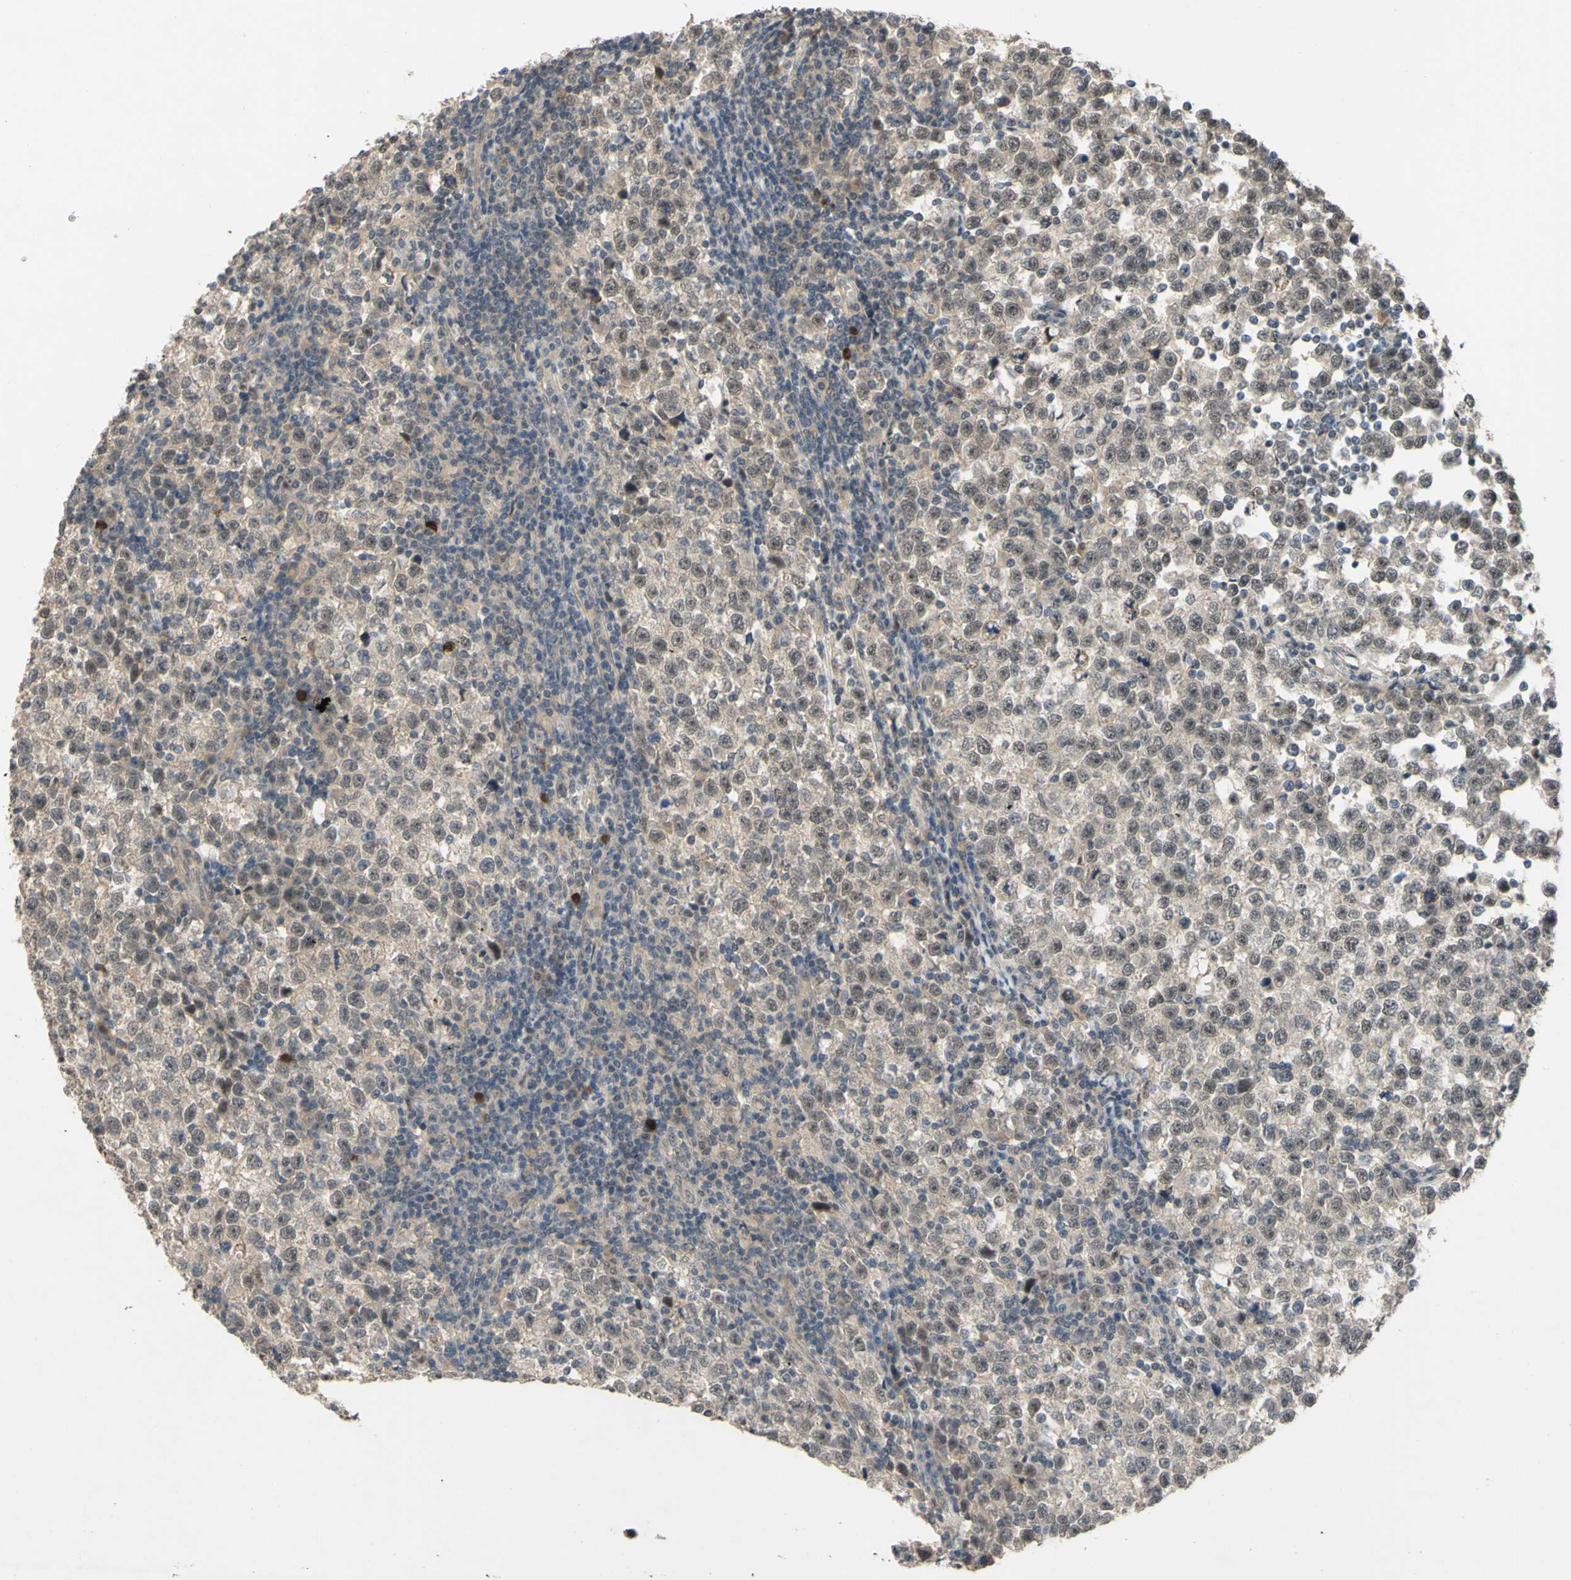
{"staining": {"intensity": "weak", "quantity": ">75%", "location": "cytoplasmic/membranous"}, "tissue": "testis cancer", "cell_type": "Tumor cells", "image_type": "cancer", "snomed": [{"axis": "morphology", "description": "Seminoma, NOS"}, {"axis": "topography", "description": "Testis"}], "caption": "Immunohistochemistry (DAB) staining of human testis cancer (seminoma) exhibits weak cytoplasmic/membranous protein positivity in about >75% of tumor cells. (IHC, brightfield microscopy, high magnification).", "gene": "ALK", "patient": {"sex": "male", "age": 43}}